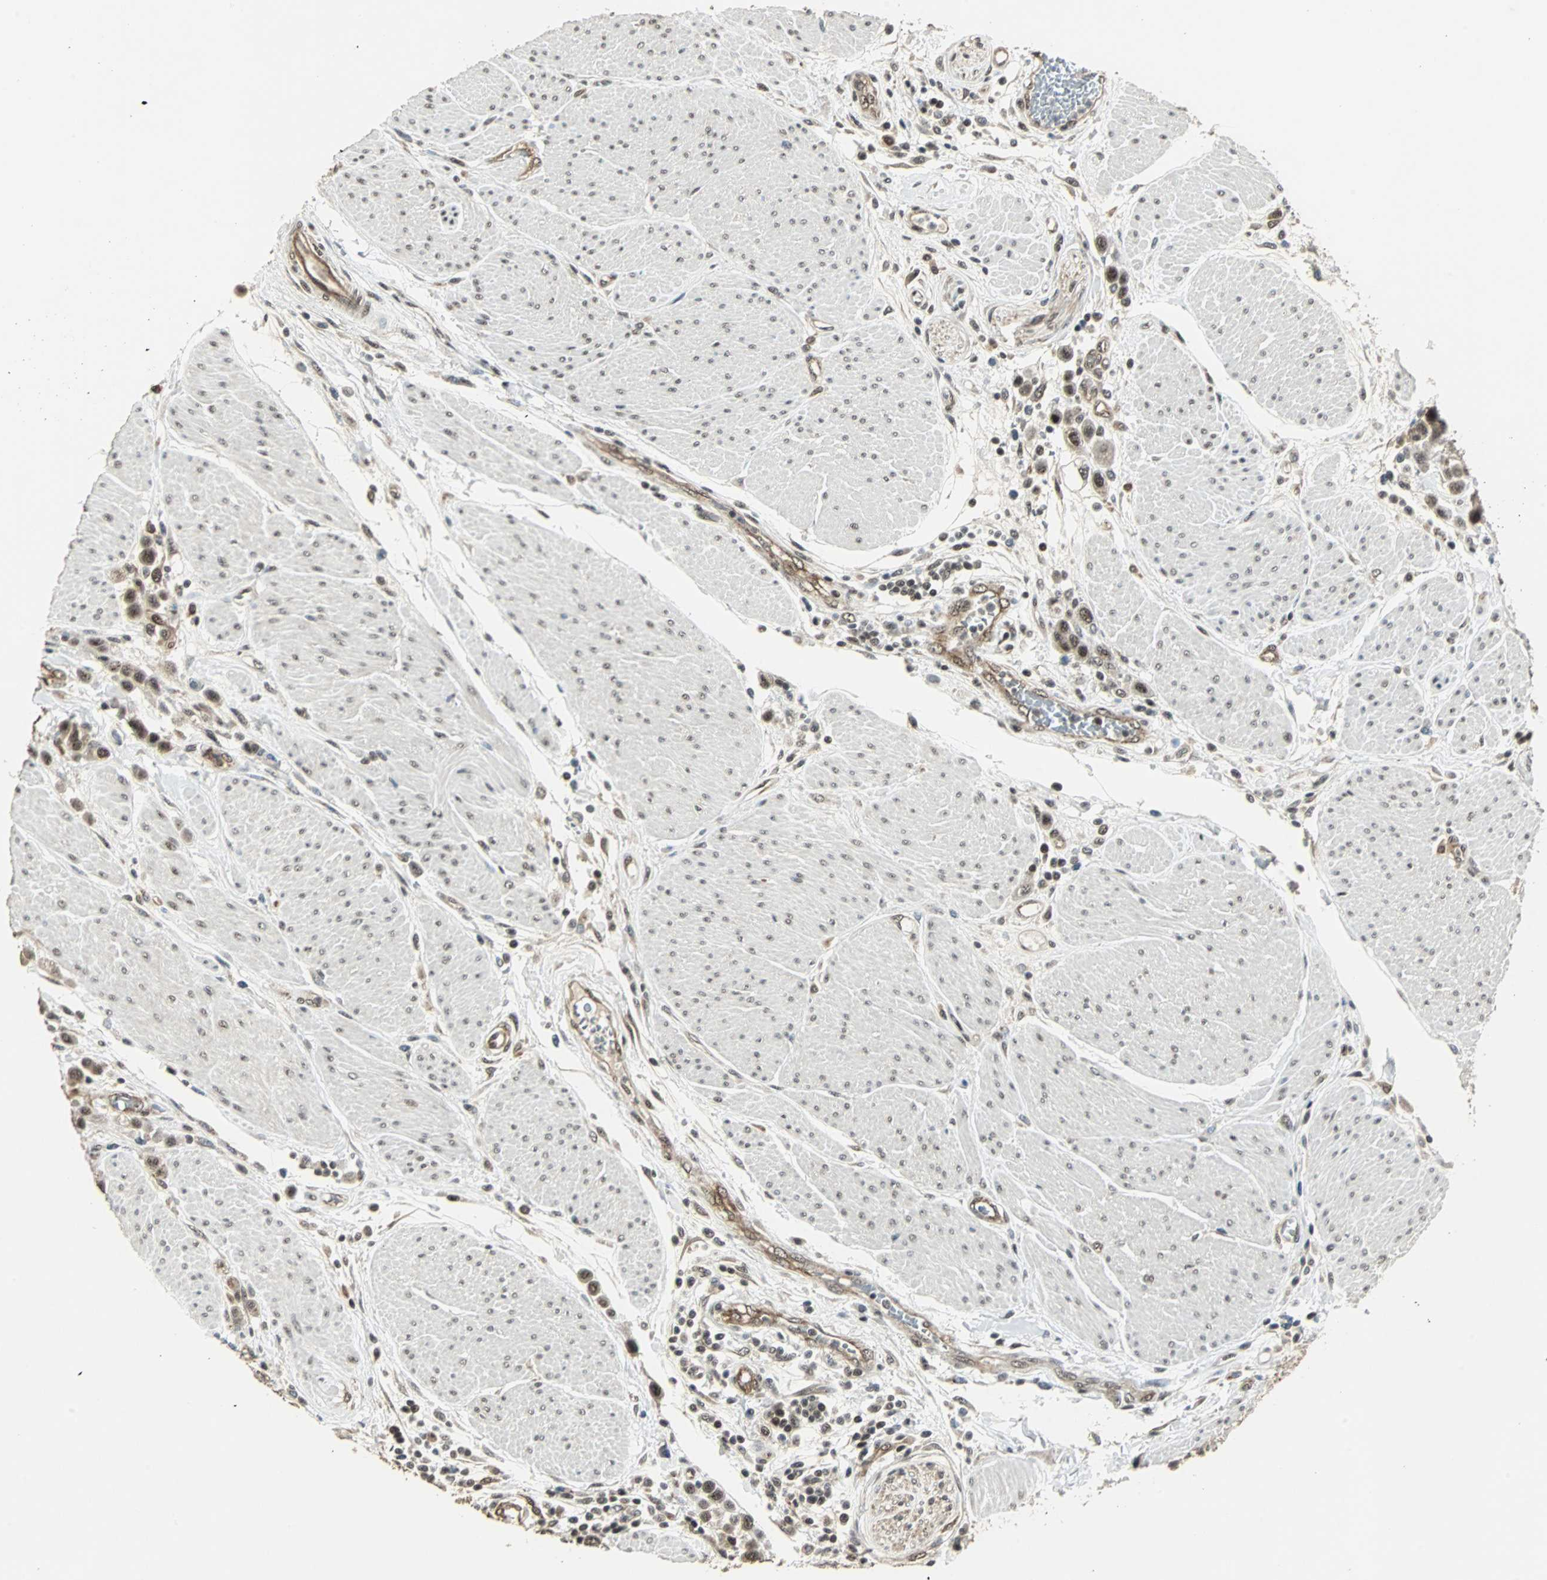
{"staining": {"intensity": "strong", "quantity": ">75%", "location": "nuclear"}, "tissue": "urothelial cancer", "cell_type": "Tumor cells", "image_type": "cancer", "snomed": [{"axis": "morphology", "description": "Urothelial carcinoma, High grade"}, {"axis": "topography", "description": "Urinary bladder"}], "caption": "High-grade urothelial carcinoma stained with a brown dye reveals strong nuclear positive expression in about >75% of tumor cells.", "gene": "MED4", "patient": {"sex": "male", "age": 50}}